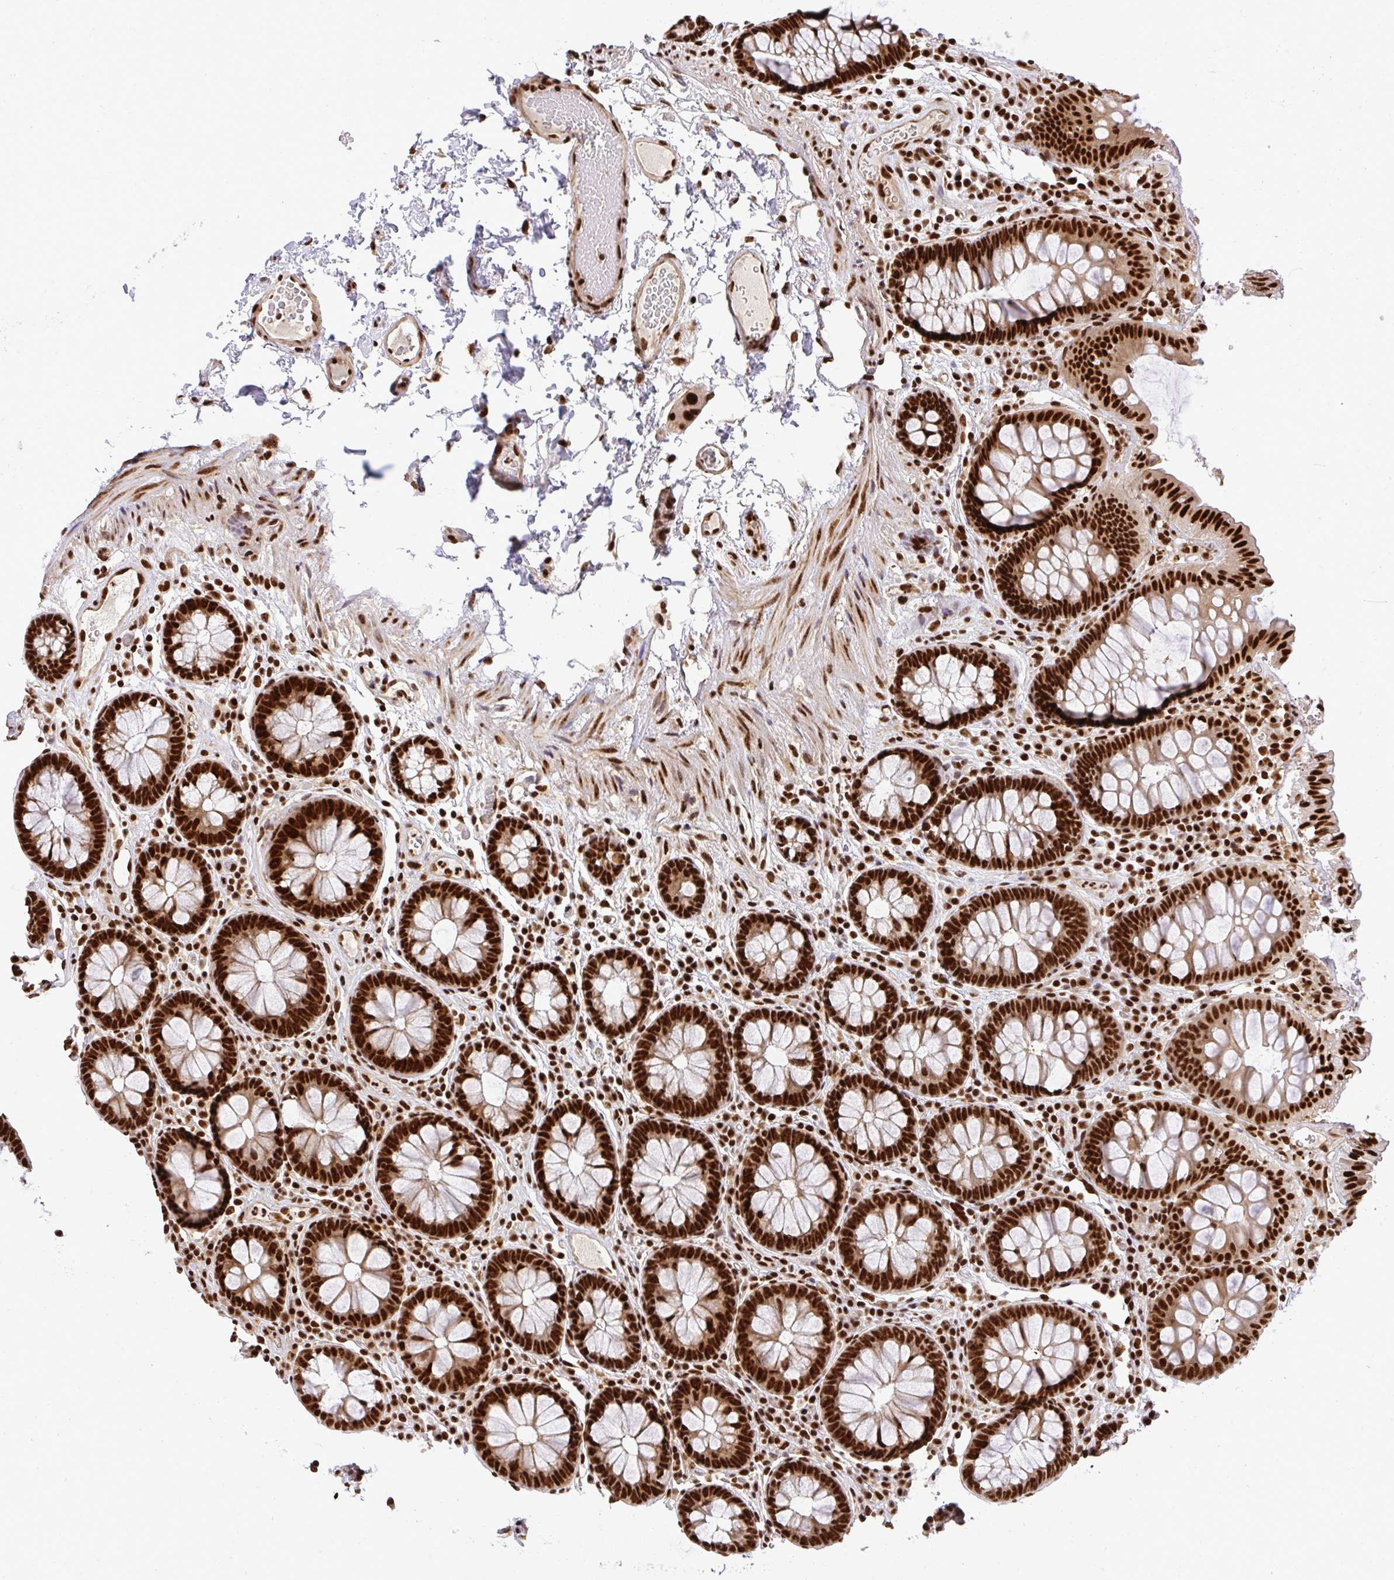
{"staining": {"intensity": "strong", "quantity": ">75%", "location": "nuclear"}, "tissue": "colon", "cell_type": "Endothelial cells", "image_type": "normal", "snomed": [{"axis": "morphology", "description": "Normal tissue, NOS"}, {"axis": "topography", "description": "Colon"}, {"axis": "topography", "description": "Peripheral nerve tissue"}], "caption": "Human colon stained for a protein (brown) shows strong nuclear positive positivity in about >75% of endothelial cells.", "gene": "U2AF1L4", "patient": {"sex": "male", "age": 84}}